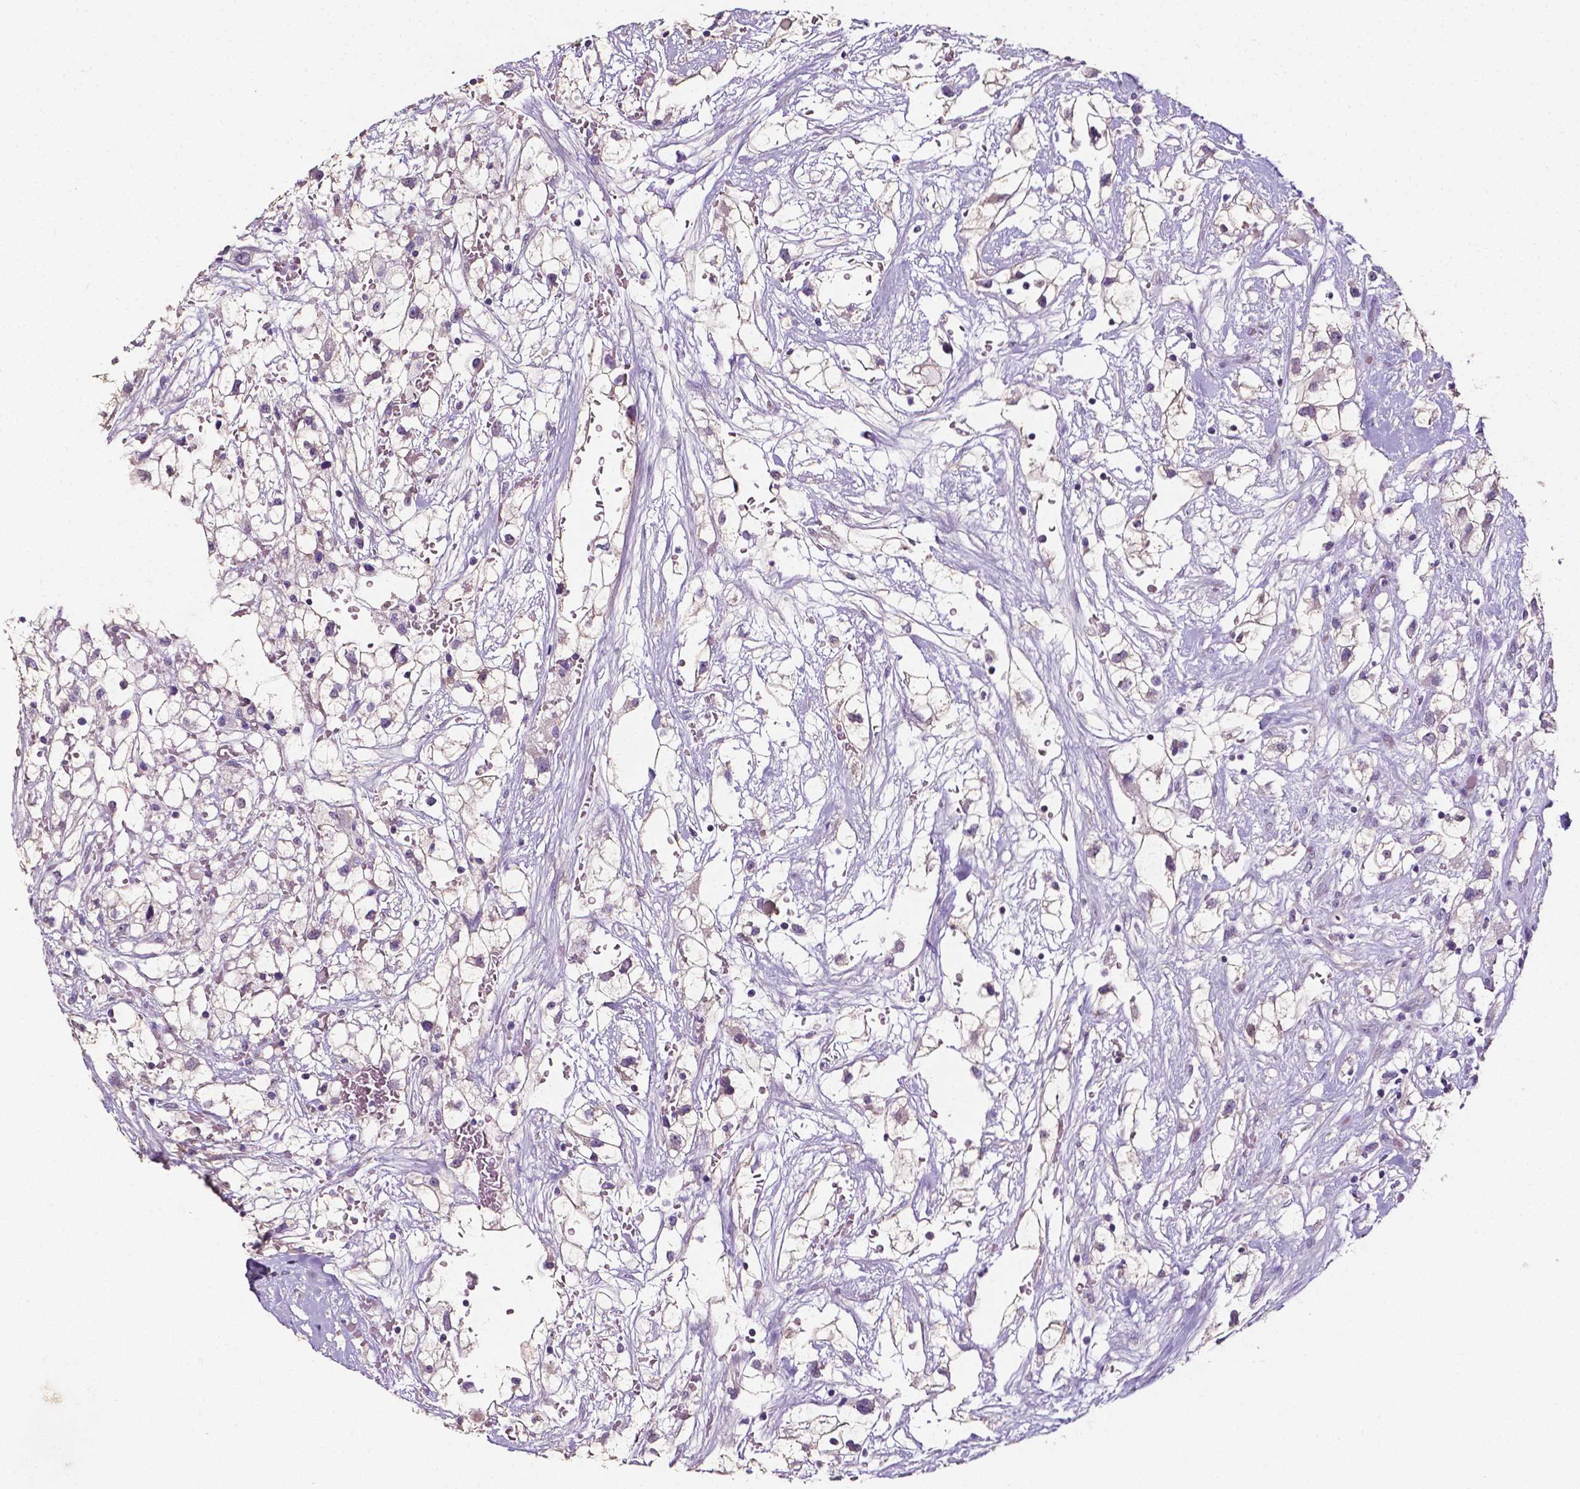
{"staining": {"intensity": "negative", "quantity": "none", "location": "none"}, "tissue": "renal cancer", "cell_type": "Tumor cells", "image_type": "cancer", "snomed": [{"axis": "morphology", "description": "Adenocarcinoma, NOS"}, {"axis": "topography", "description": "Kidney"}], "caption": "Micrograph shows no significant protein positivity in tumor cells of renal adenocarcinoma.", "gene": "PSAT1", "patient": {"sex": "male", "age": 59}}